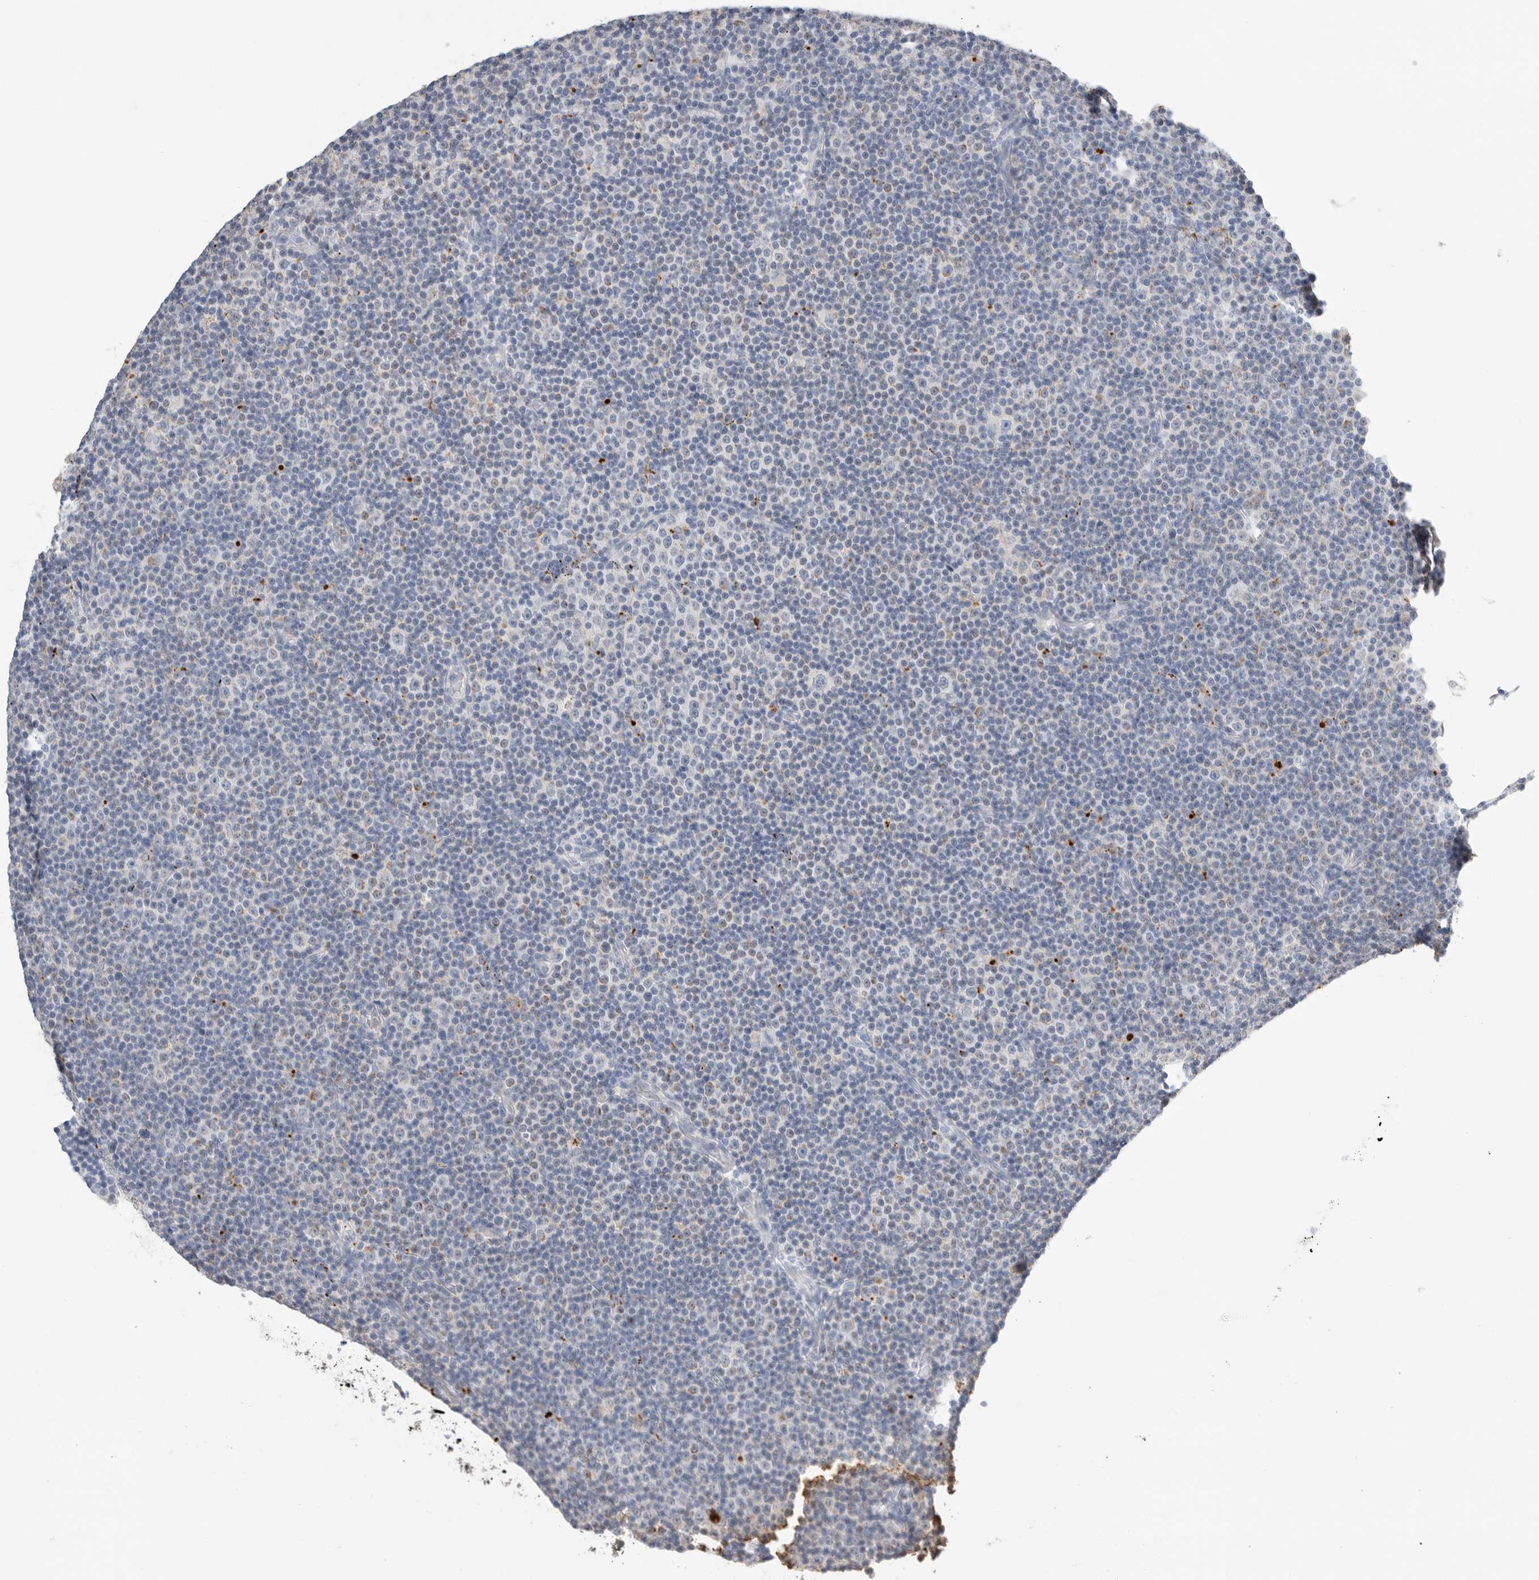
{"staining": {"intensity": "strong", "quantity": "<25%", "location": "cytoplasmic/membranous"}, "tissue": "lymphoma", "cell_type": "Tumor cells", "image_type": "cancer", "snomed": [{"axis": "morphology", "description": "Malignant lymphoma, non-Hodgkin's type, Low grade"}, {"axis": "topography", "description": "Lymph node"}], "caption": "Strong cytoplasmic/membranous expression is present in about <25% of tumor cells in low-grade malignant lymphoma, non-Hodgkin's type.", "gene": "GGH", "patient": {"sex": "female", "age": 67}}